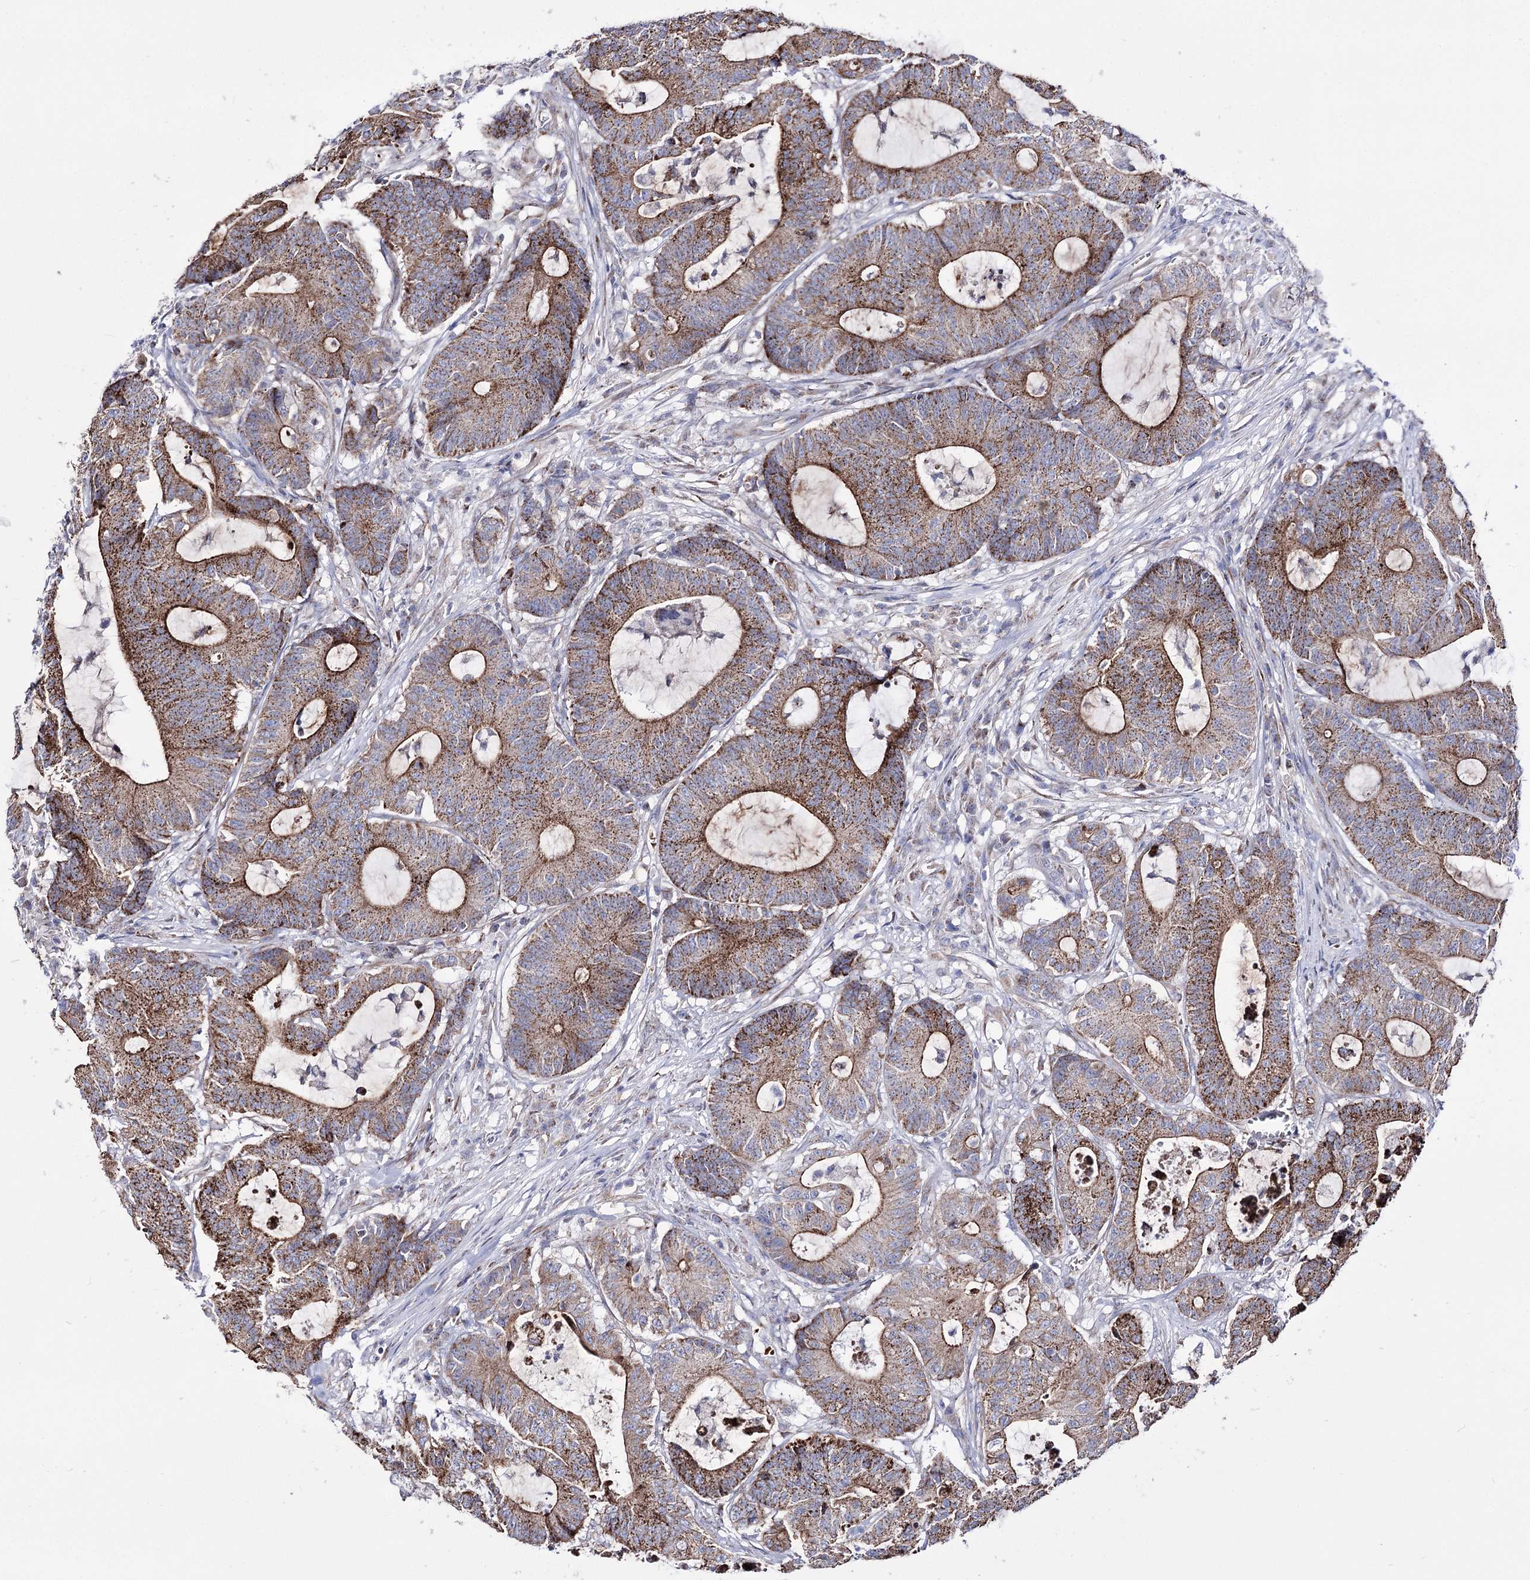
{"staining": {"intensity": "moderate", "quantity": ">75%", "location": "cytoplasmic/membranous"}, "tissue": "colorectal cancer", "cell_type": "Tumor cells", "image_type": "cancer", "snomed": [{"axis": "morphology", "description": "Adenocarcinoma, NOS"}, {"axis": "topography", "description": "Colon"}], "caption": "This is an image of immunohistochemistry staining of colorectal cancer, which shows moderate expression in the cytoplasmic/membranous of tumor cells.", "gene": "OSBPL5", "patient": {"sex": "female", "age": 84}}